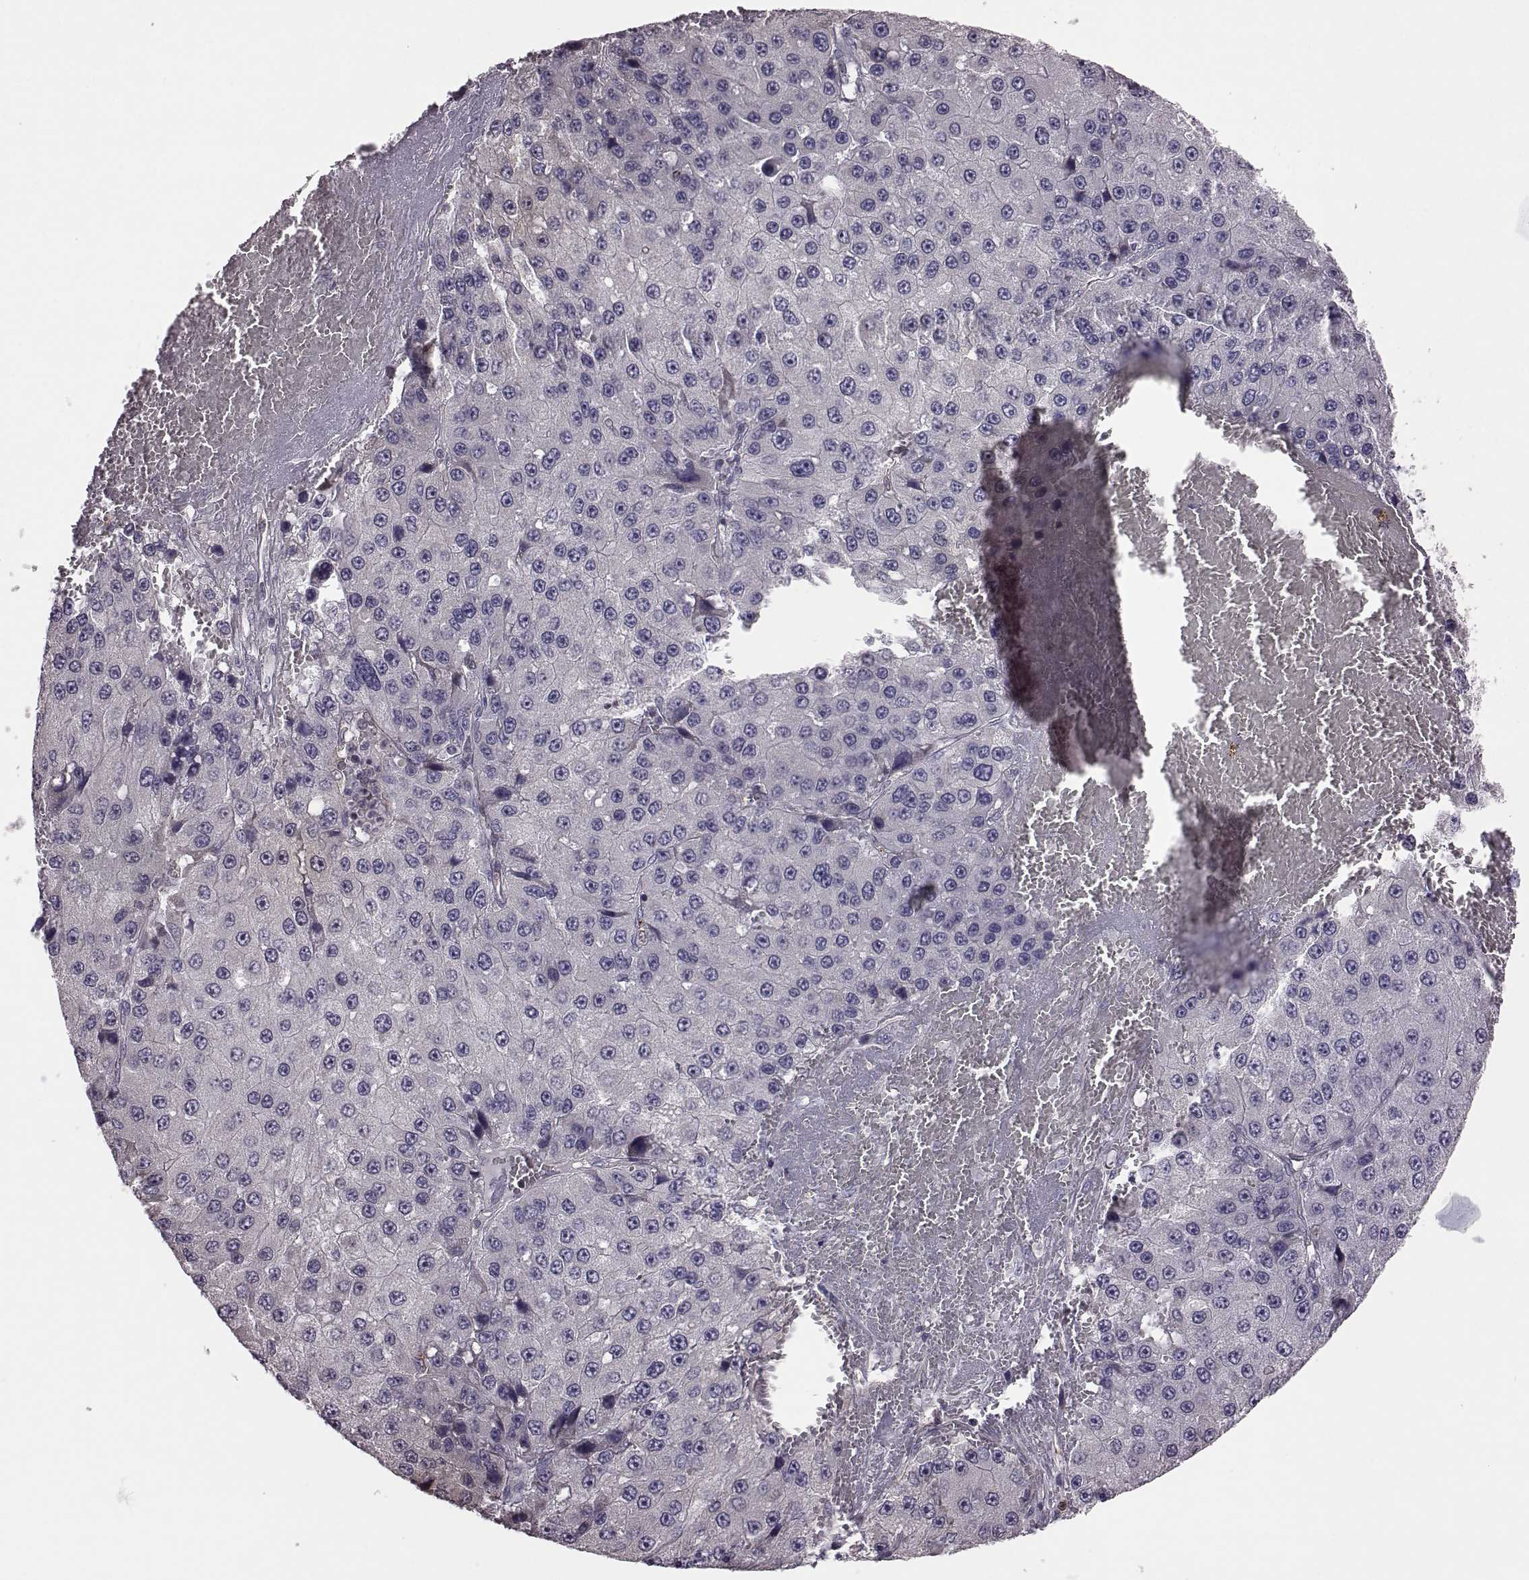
{"staining": {"intensity": "negative", "quantity": "none", "location": "none"}, "tissue": "liver cancer", "cell_type": "Tumor cells", "image_type": "cancer", "snomed": [{"axis": "morphology", "description": "Carcinoma, Hepatocellular, NOS"}, {"axis": "topography", "description": "Liver"}], "caption": "Tumor cells show no significant protein positivity in liver cancer (hepatocellular carcinoma).", "gene": "CDC42SE1", "patient": {"sex": "female", "age": 73}}